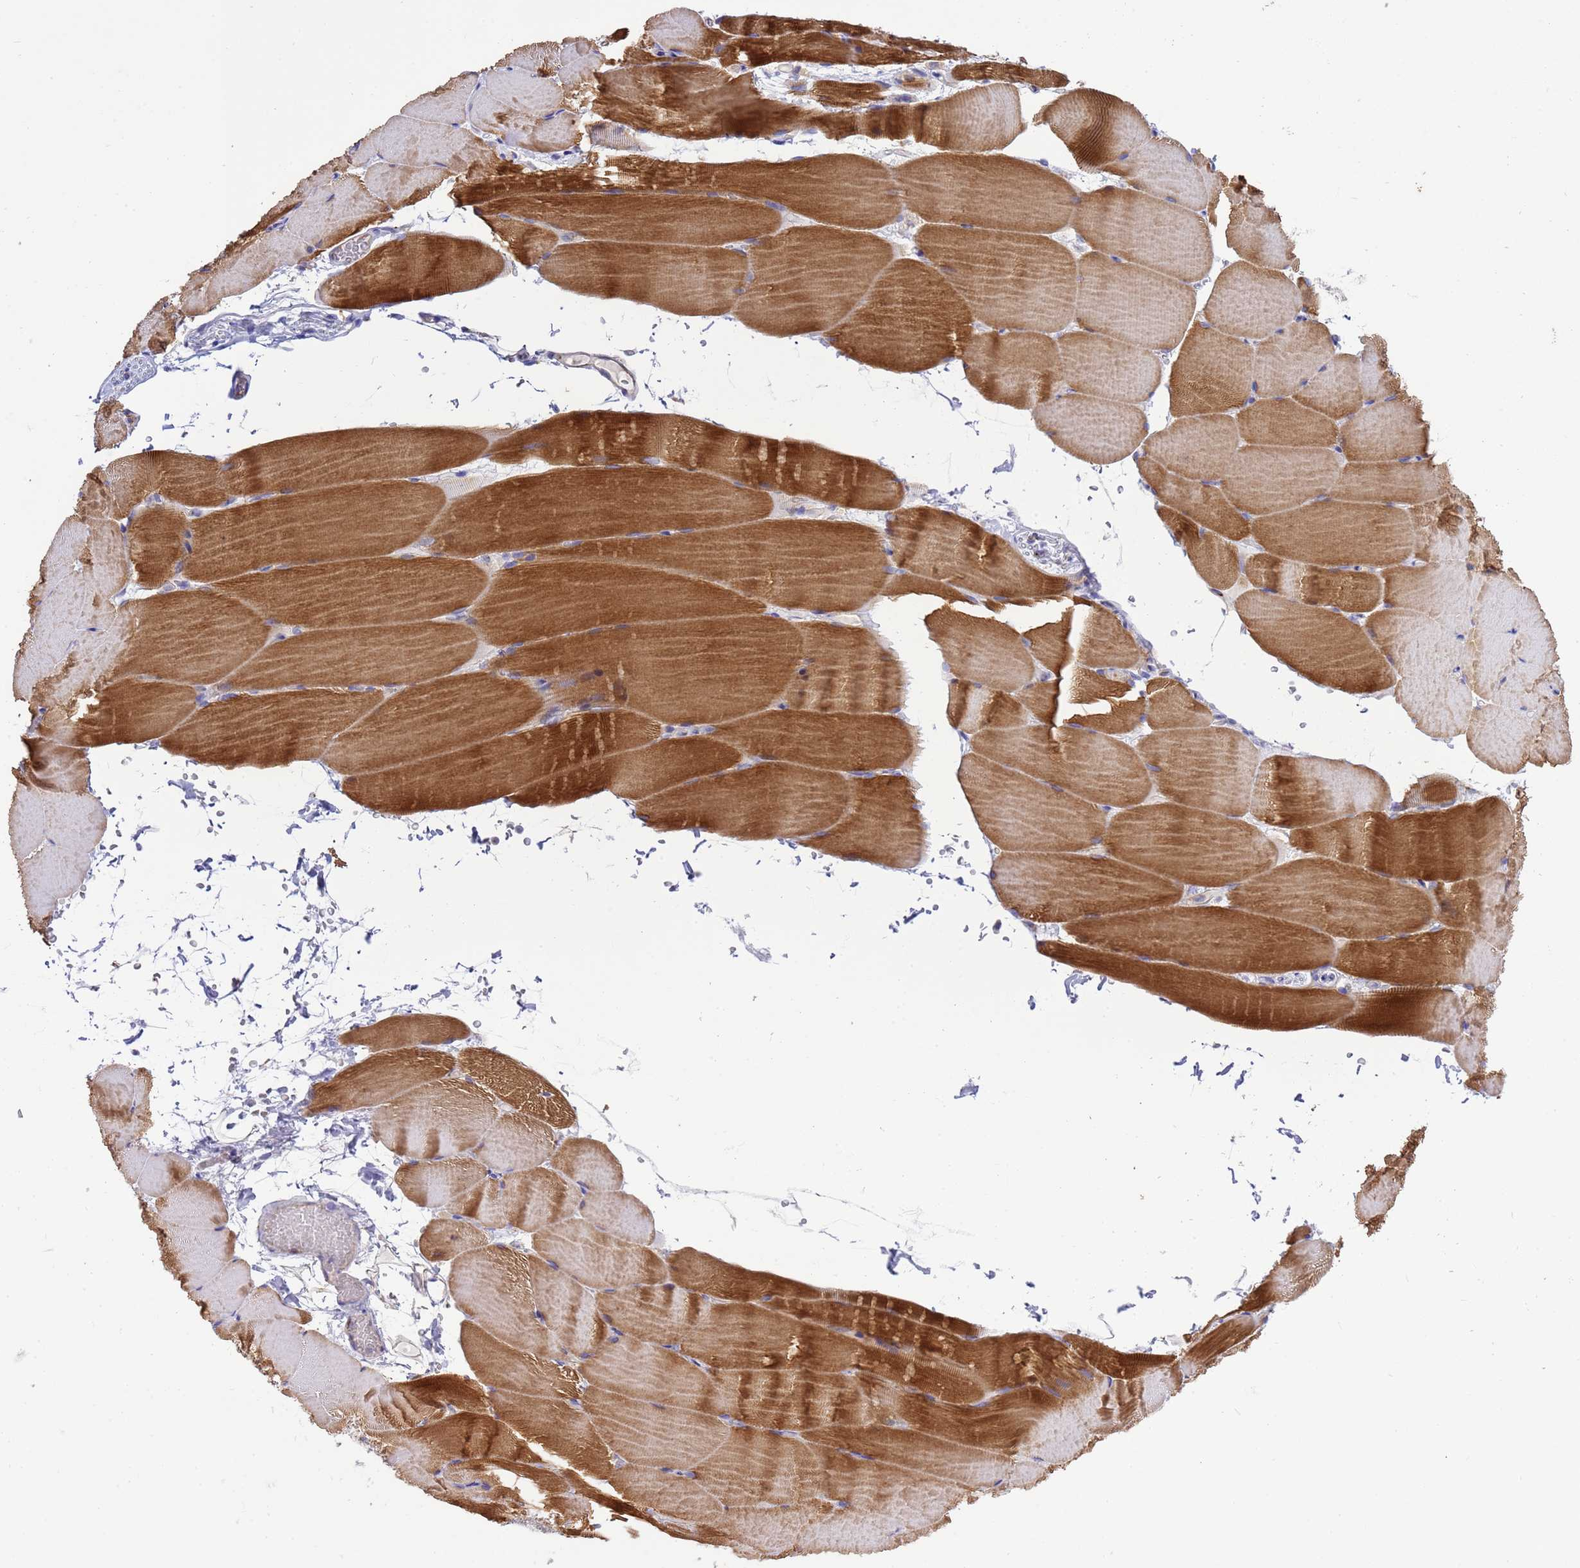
{"staining": {"intensity": "strong", "quantity": "25%-75%", "location": "cytoplasmic/membranous"}, "tissue": "skeletal muscle", "cell_type": "Myocytes", "image_type": "normal", "snomed": [{"axis": "morphology", "description": "Normal tissue, NOS"}, {"axis": "topography", "description": "Skeletal muscle"}, {"axis": "topography", "description": "Parathyroid gland"}], "caption": "Skeletal muscle stained with DAB (3,3'-diaminobenzidine) immunohistochemistry reveals high levels of strong cytoplasmic/membranous positivity in approximately 25%-75% of myocytes.", "gene": "ANAPC1", "patient": {"sex": "female", "age": 37}}